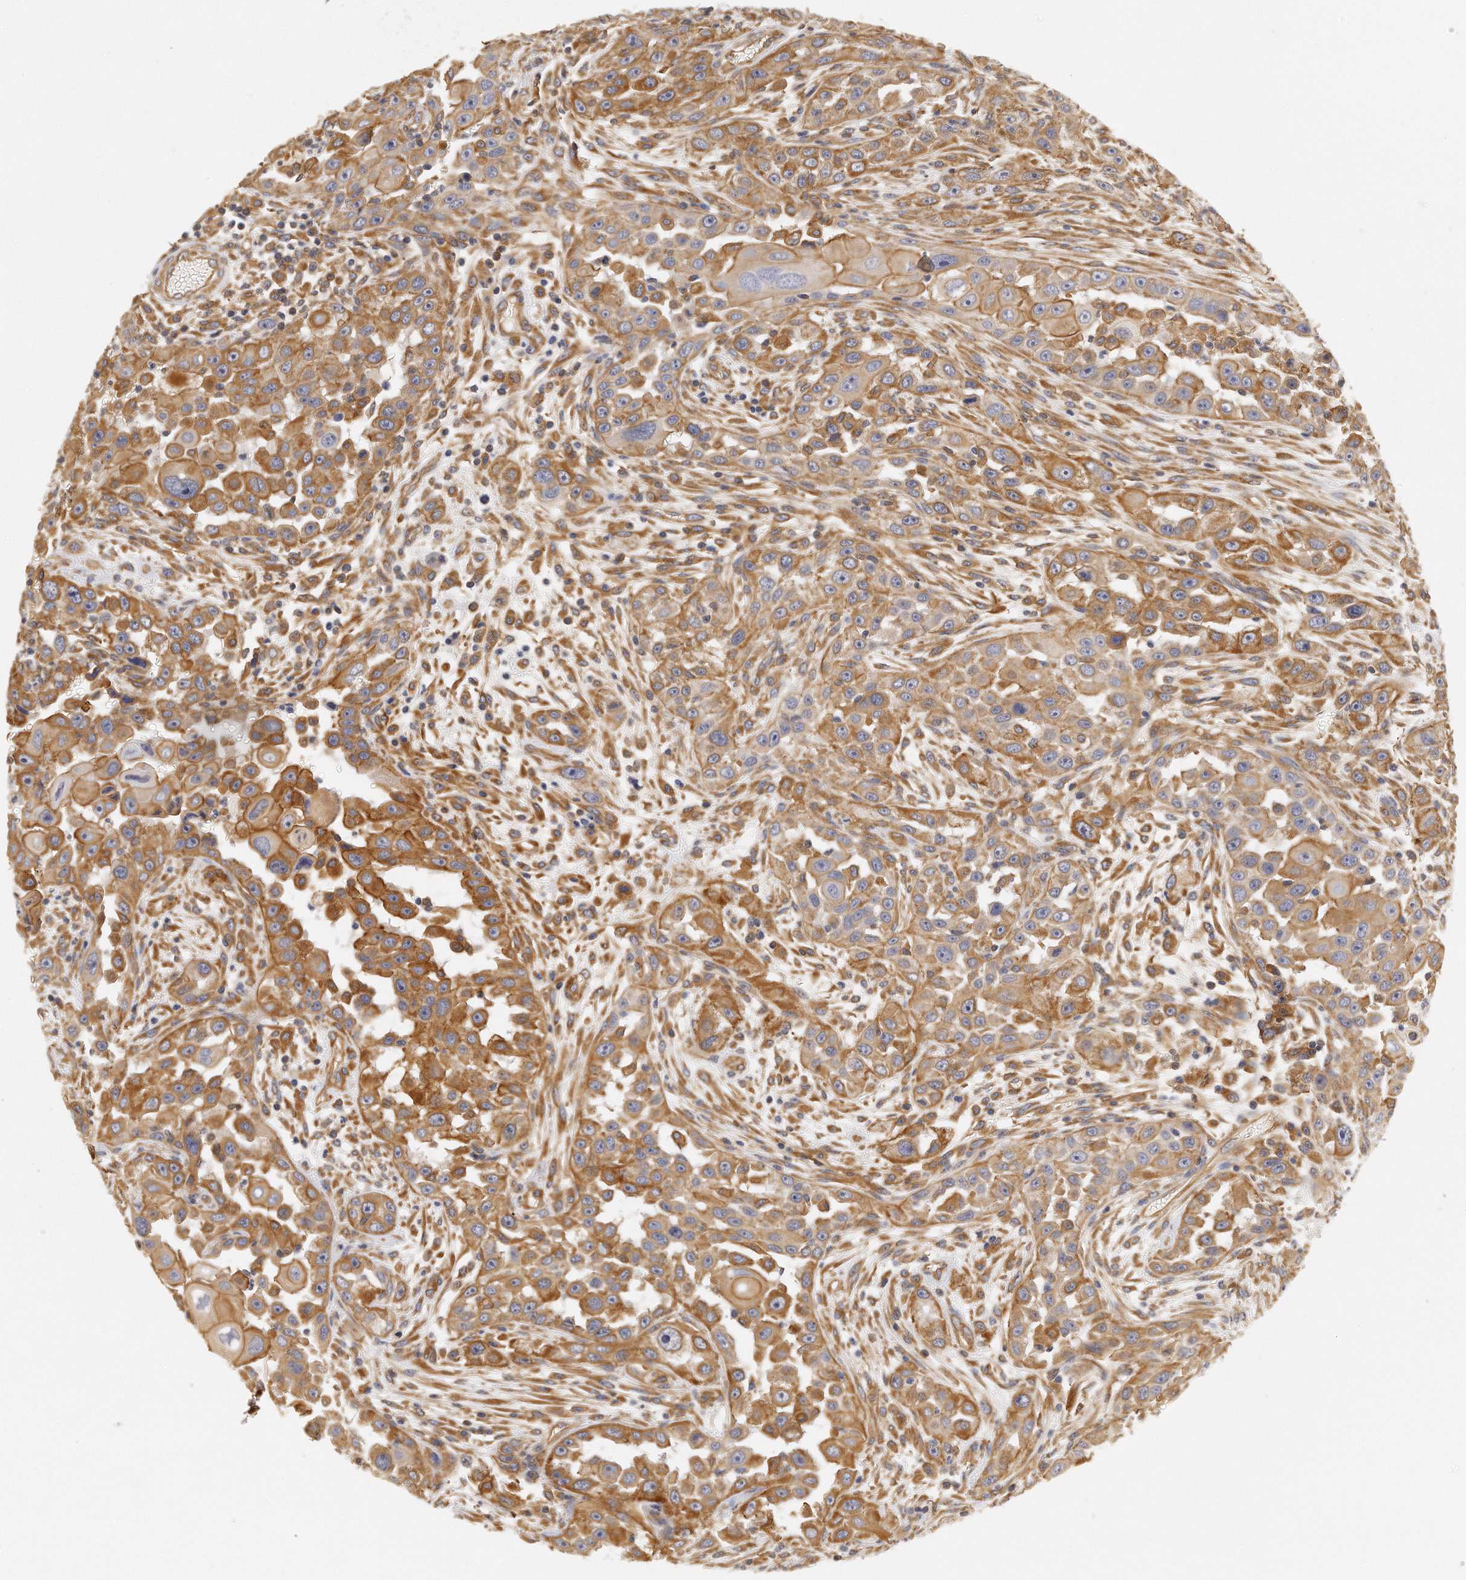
{"staining": {"intensity": "moderate", "quantity": ">75%", "location": "cytoplasmic/membranous"}, "tissue": "head and neck cancer", "cell_type": "Tumor cells", "image_type": "cancer", "snomed": [{"axis": "morphology", "description": "Carcinoma, NOS"}, {"axis": "topography", "description": "Head-Neck"}], "caption": "DAB (3,3'-diaminobenzidine) immunohistochemical staining of carcinoma (head and neck) reveals moderate cytoplasmic/membranous protein staining in approximately >75% of tumor cells. The protein of interest is shown in brown color, while the nuclei are stained blue.", "gene": "CHST7", "patient": {"sex": "male", "age": 87}}